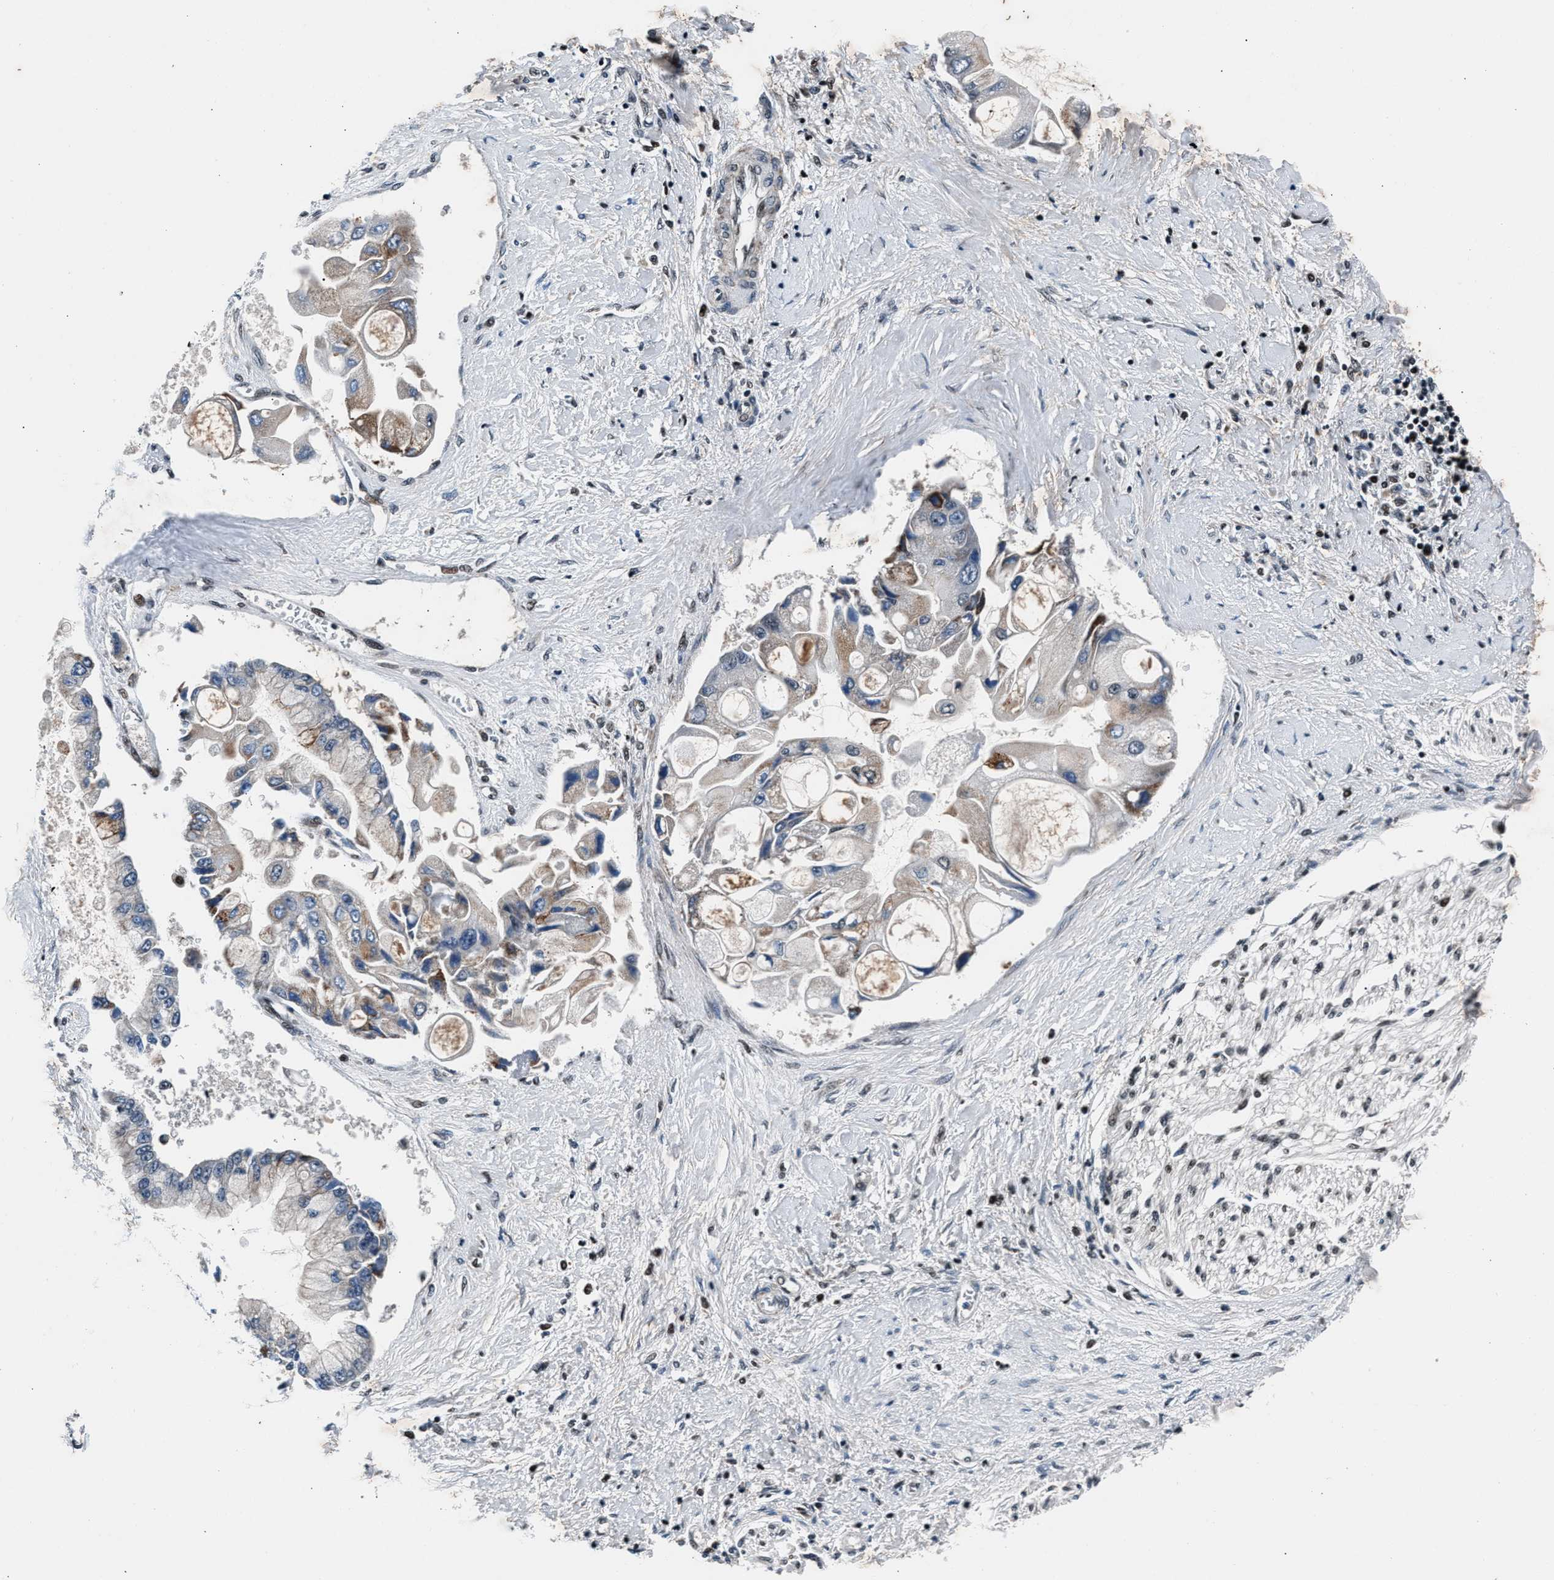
{"staining": {"intensity": "moderate", "quantity": "<25%", "location": "cytoplasmic/membranous"}, "tissue": "liver cancer", "cell_type": "Tumor cells", "image_type": "cancer", "snomed": [{"axis": "morphology", "description": "Cholangiocarcinoma"}, {"axis": "topography", "description": "Liver"}], "caption": "The micrograph displays staining of liver cancer (cholangiocarcinoma), revealing moderate cytoplasmic/membranous protein staining (brown color) within tumor cells.", "gene": "PRRC2B", "patient": {"sex": "male", "age": 50}}